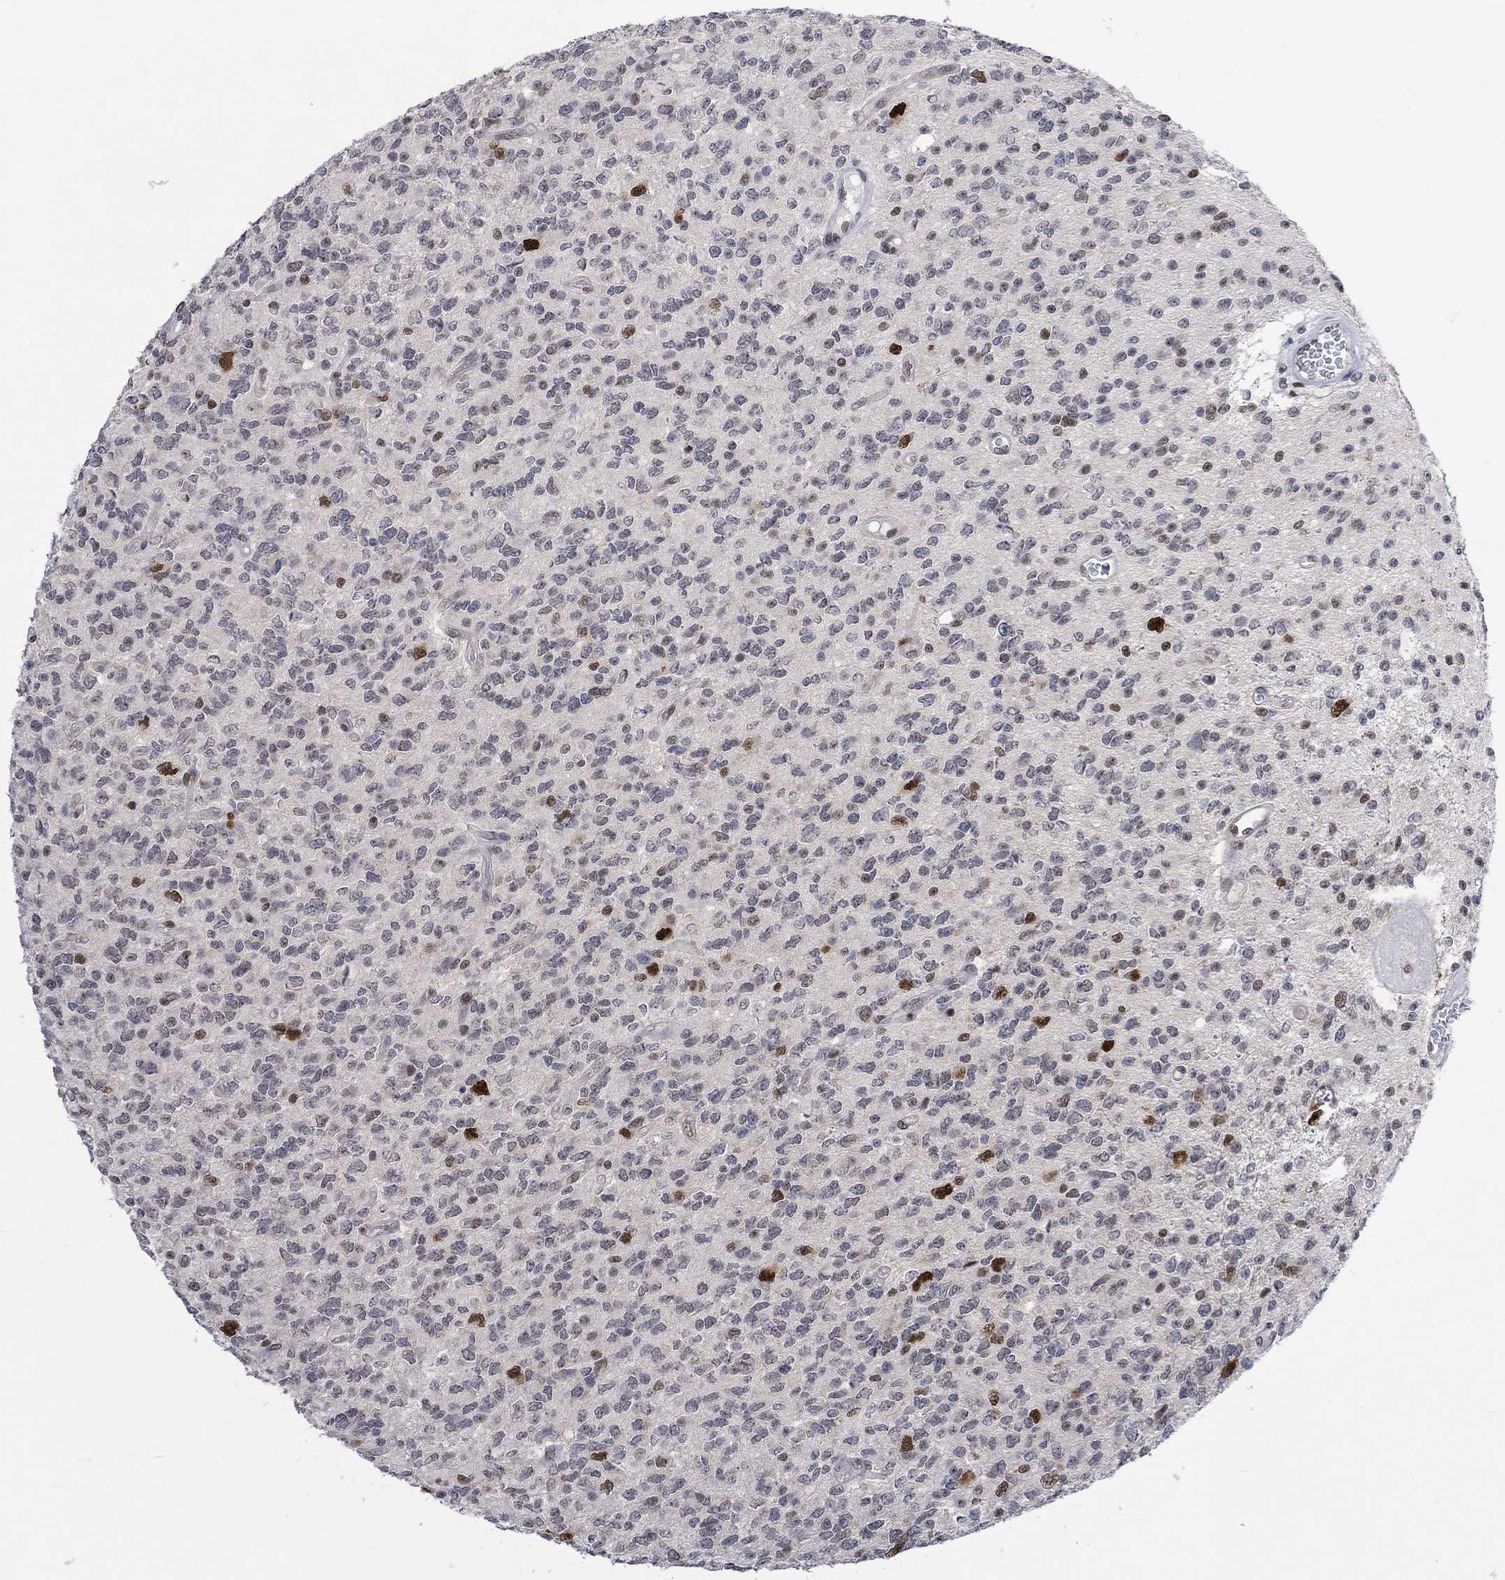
{"staining": {"intensity": "strong", "quantity": "<25%", "location": "nuclear"}, "tissue": "glioma", "cell_type": "Tumor cells", "image_type": "cancer", "snomed": [{"axis": "morphology", "description": "Glioma, malignant, Low grade"}, {"axis": "topography", "description": "Brain"}], "caption": "Immunohistochemistry (IHC) image of neoplastic tissue: glioma stained using immunohistochemistry reveals medium levels of strong protein expression localized specifically in the nuclear of tumor cells, appearing as a nuclear brown color.", "gene": "RAD54L2", "patient": {"sex": "female", "age": 45}}